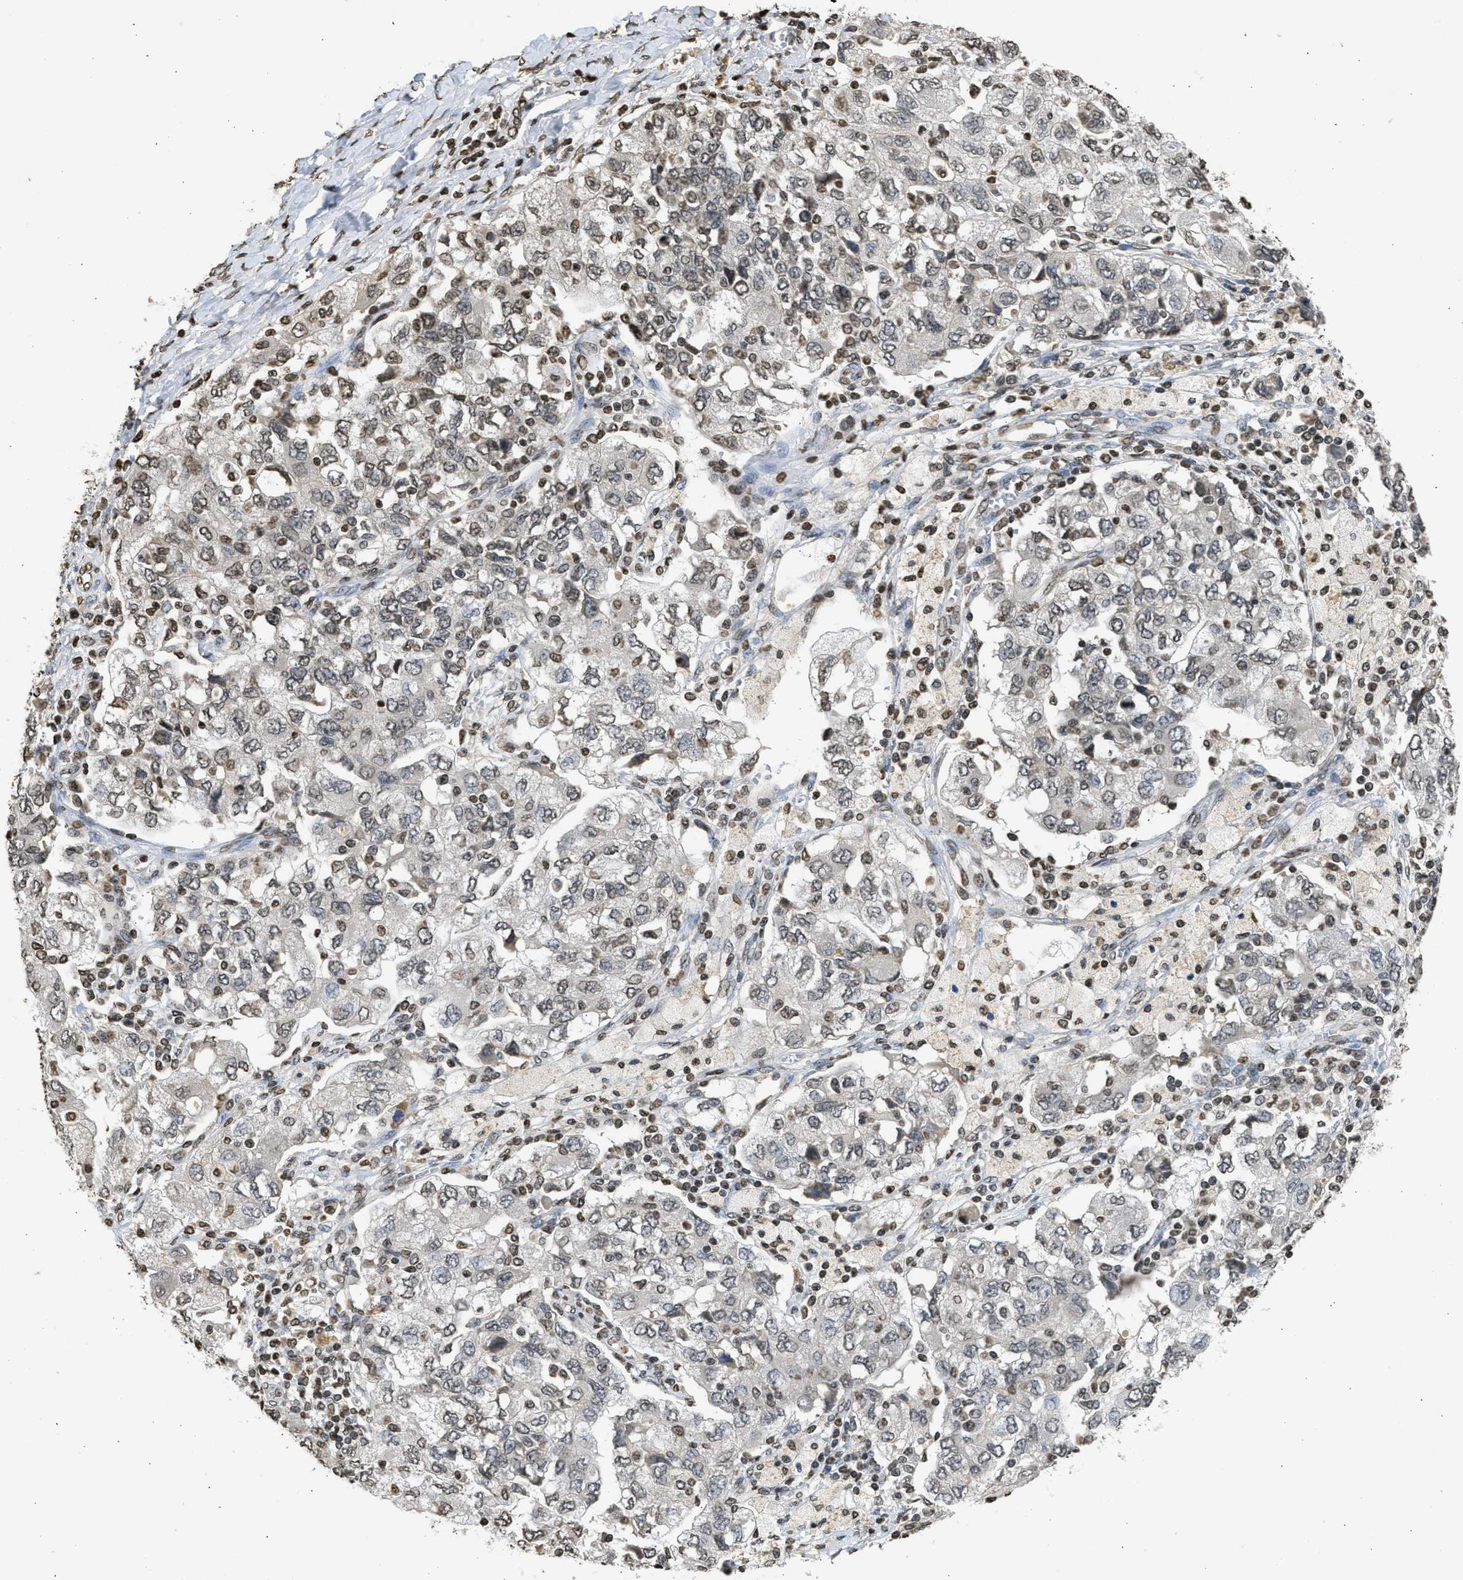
{"staining": {"intensity": "weak", "quantity": "25%-75%", "location": "nuclear"}, "tissue": "ovarian cancer", "cell_type": "Tumor cells", "image_type": "cancer", "snomed": [{"axis": "morphology", "description": "Carcinoma, NOS"}, {"axis": "morphology", "description": "Cystadenocarcinoma, serous, NOS"}, {"axis": "topography", "description": "Ovary"}], "caption": "An image of carcinoma (ovarian) stained for a protein demonstrates weak nuclear brown staining in tumor cells.", "gene": "RRAGC", "patient": {"sex": "female", "age": 69}}